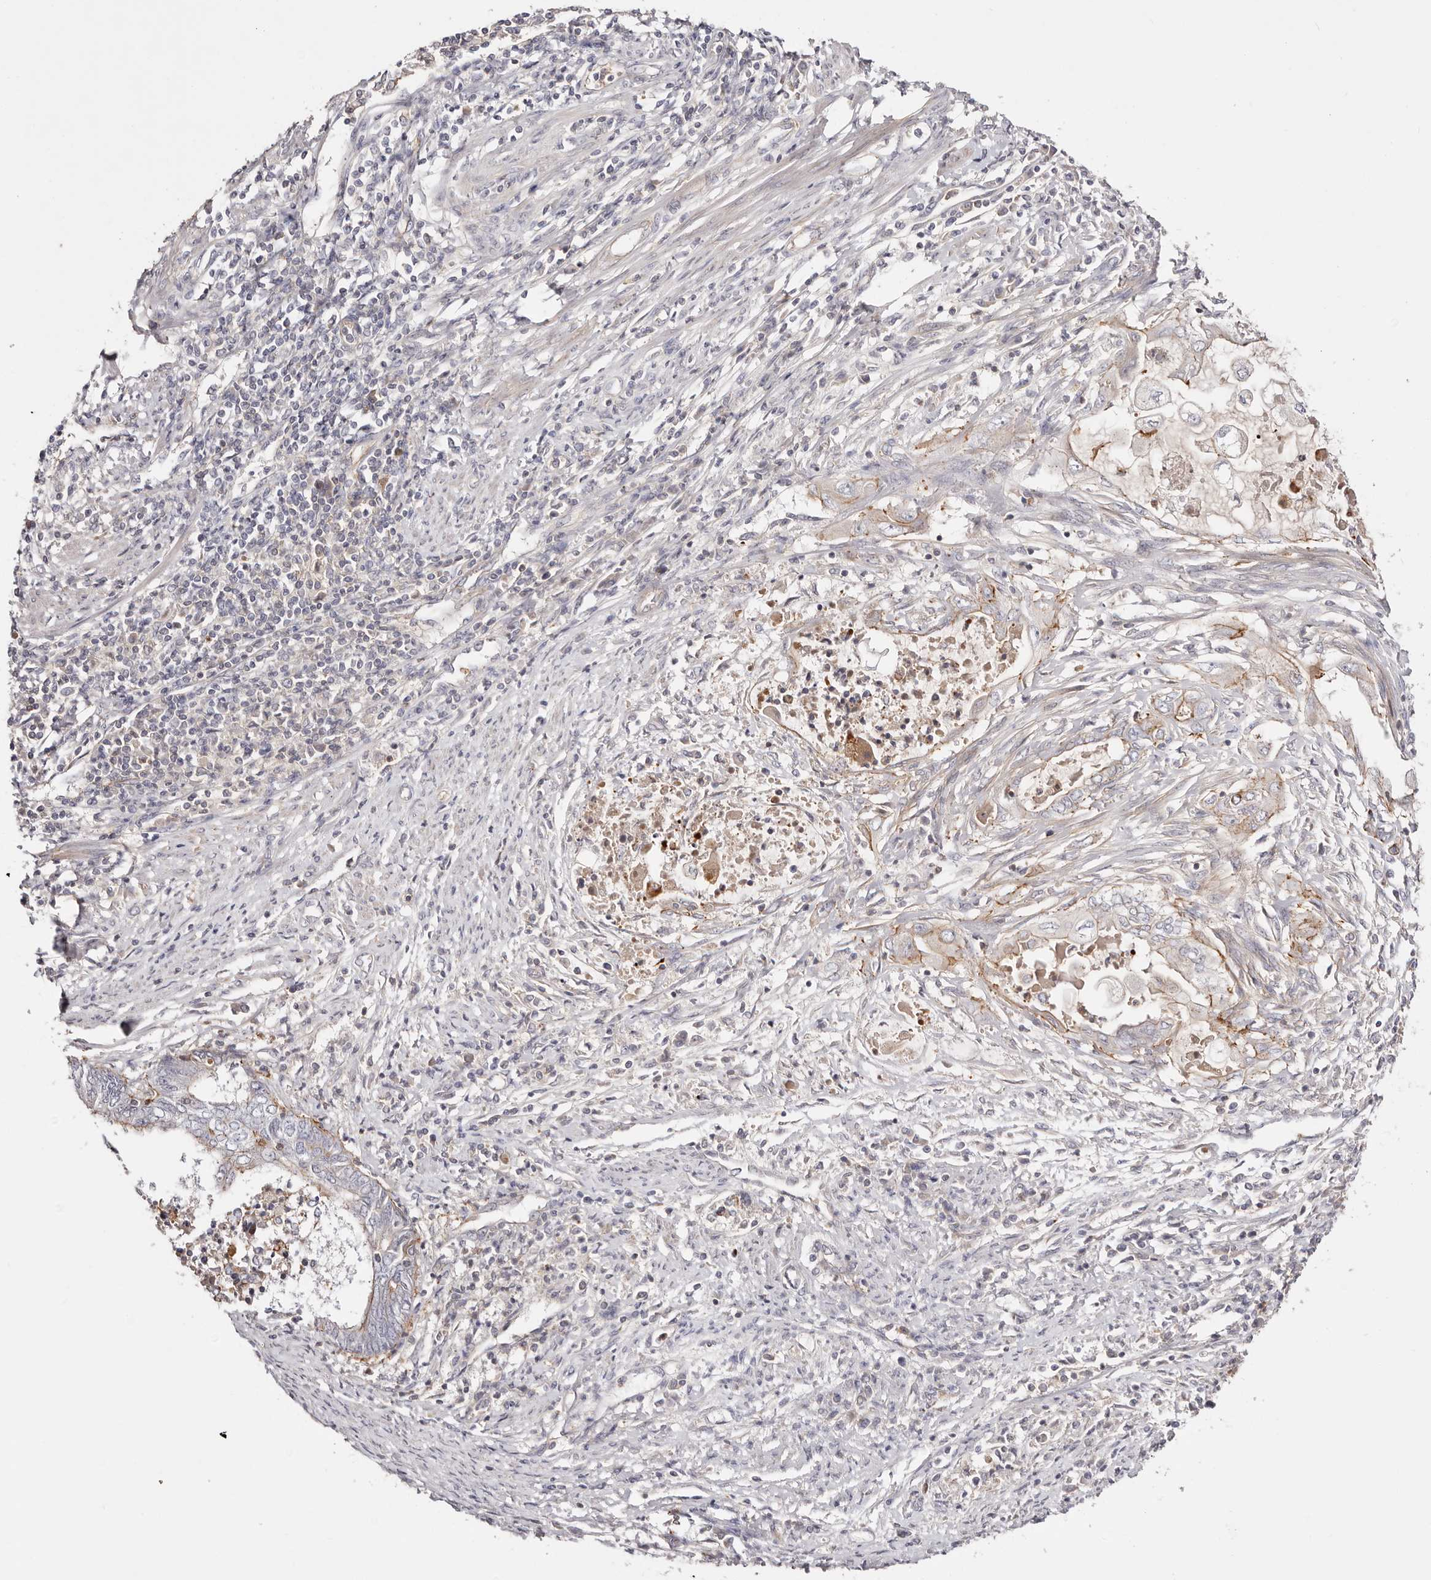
{"staining": {"intensity": "strong", "quantity": "<25%", "location": "cytoplasmic/membranous"}, "tissue": "endometrial cancer", "cell_type": "Tumor cells", "image_type": "cancer", "snomed": [{"axis": "morphology", "description": "Adenocarcinoma, NOS"}, {"axis": "topography", "description": "Uterus"}, {"axis": "topography", "description": "Endometrium"}], "caption": "Human adenocarcinoma (endometrial) stained with a protein marker demonstrates strong staining in tumor cells.", "gene": "SLC35B2", "patient": {"sex": "female", "age": 70}}